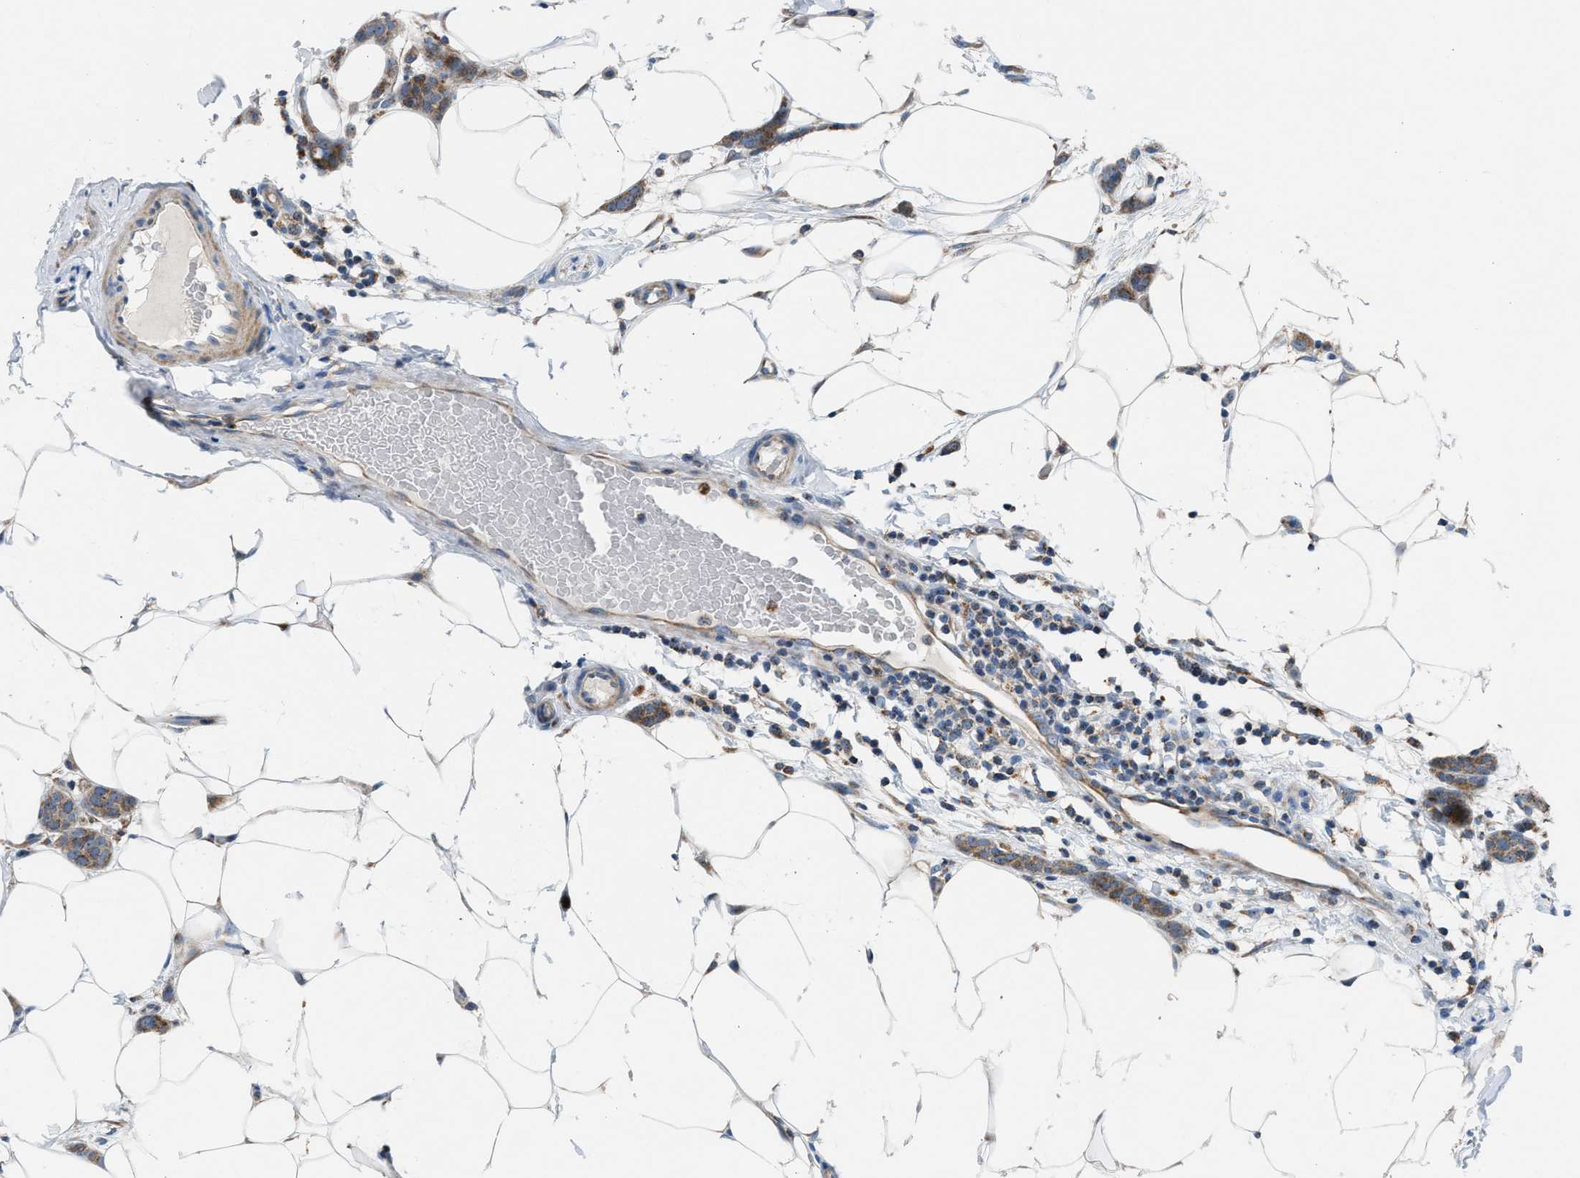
{"staining": {"intensity": "weak", "quantity": ">75%", "location": "cytoplasmic/membranous"}, "tissue": "breast cancer", "cell_type": "Tumor cells", "image_type": "cancer", "snomed": [{"axis": "morphology", "description": "Lobular carcinoma"}, {"axis": "topography", "description": "Skin"}, {"axis": "topography", "description": "Breast"}], "caption": "An immunohistochemistry image of neoplastic tissue is shown. Protein staining in brown highlights weak cytoplasmic/membranous positivity in breast cancer (lobular carcinoma) within tumor cells.", "gene": "TPH1", "patient": {"sex": "female", "age": 46}}